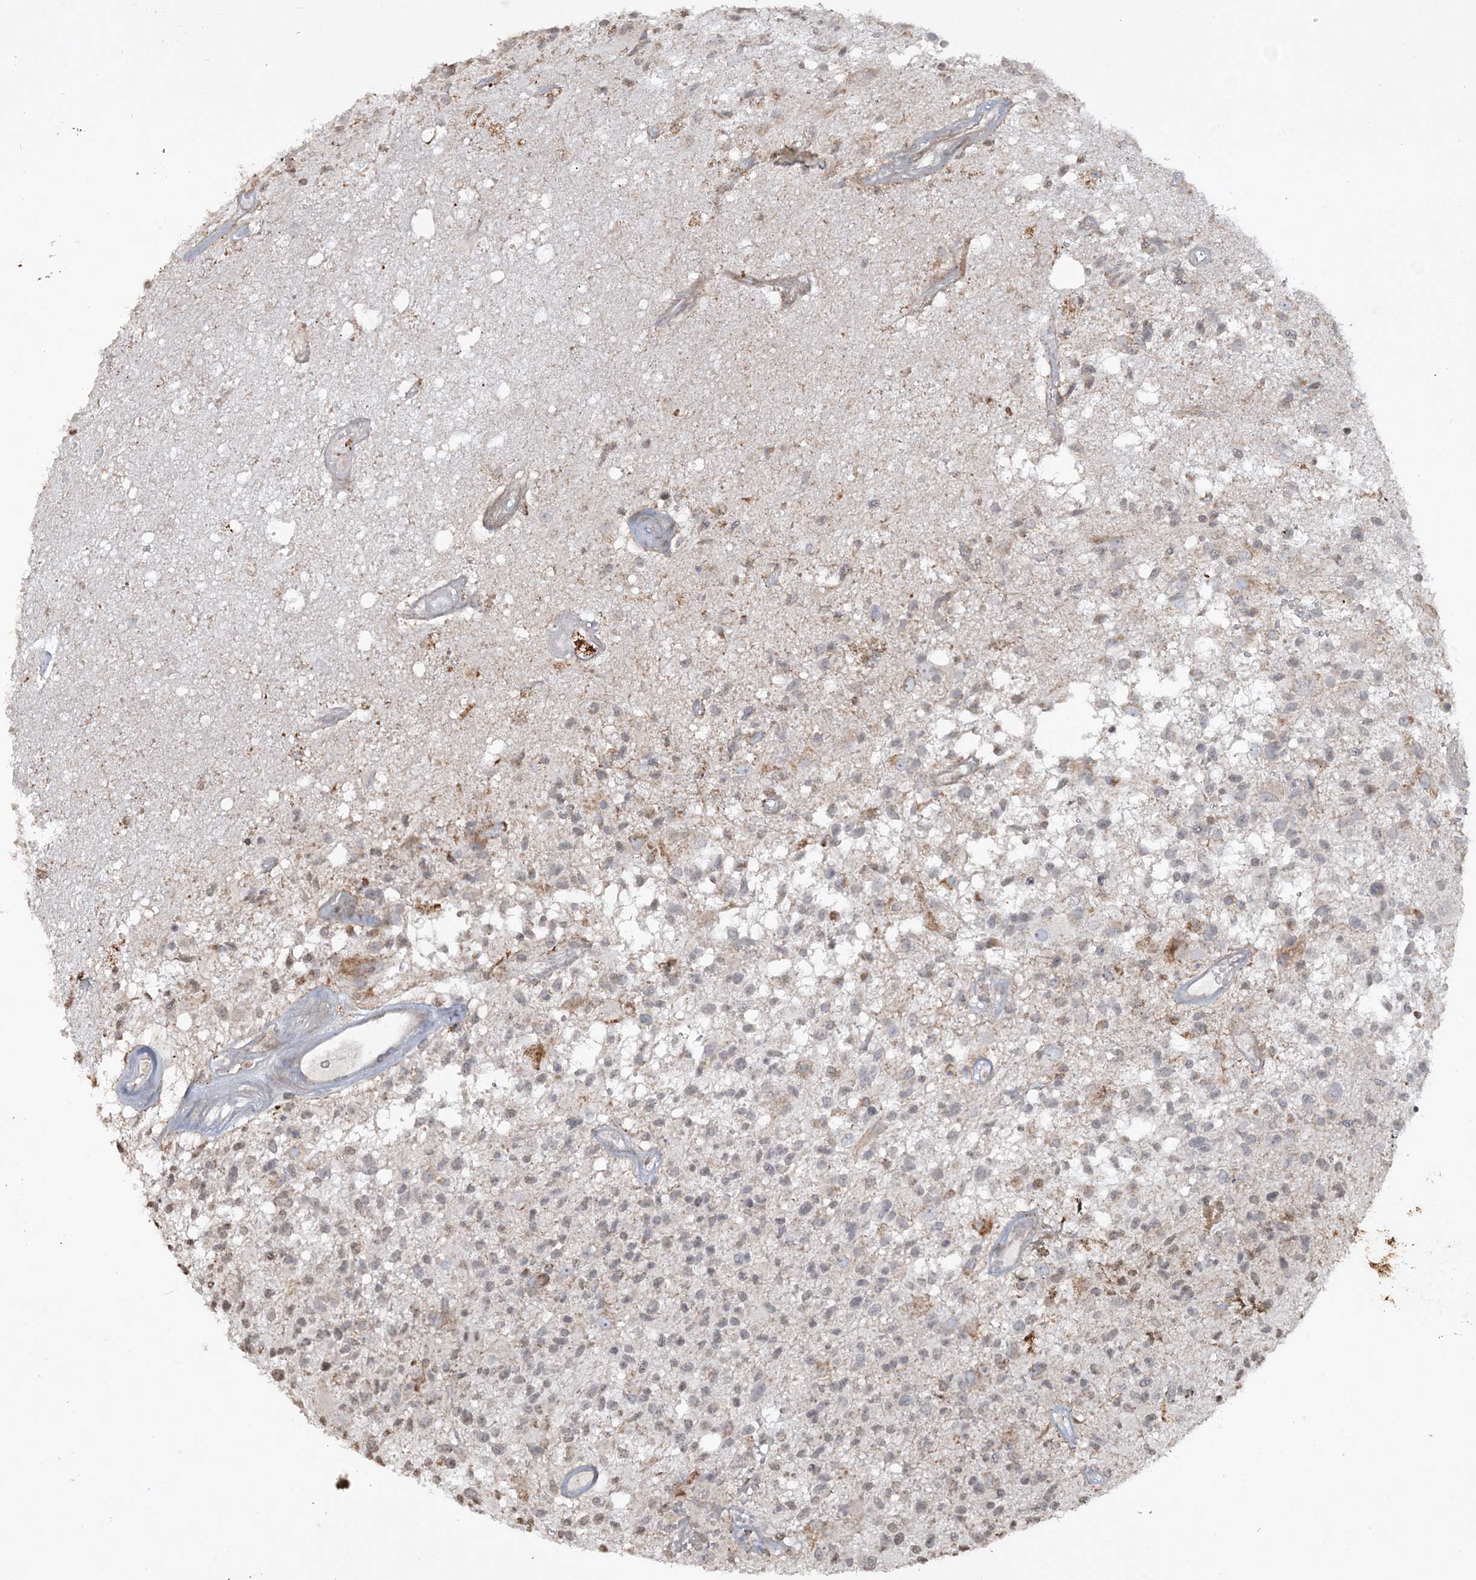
{"staining": {"intensity": "weak", "quantity": "<25%", "location": "cytoplasmic/membranous"}, "tissue": "glioma", "cell_type": "Tumor cells", "image_type": "cancer", "snomed": [{"axis": "morphology", "description": "Glioma, malignant, High grade"}, {"axis": "morphology", "description": "Glioblastoma, NOS"}, {"axis": "topography", "description": "Brain"}], "caption": "Immunohistochemical staining of human glioma shows no significant positivity in tumor cells. Brightfield microscopy of immunohistochemistry stained with DAB (brown) and hematoxylin (blue), captured at high magnification.", "gene": "TTC7A", "patient": {"sex": "male", "age": 60}}